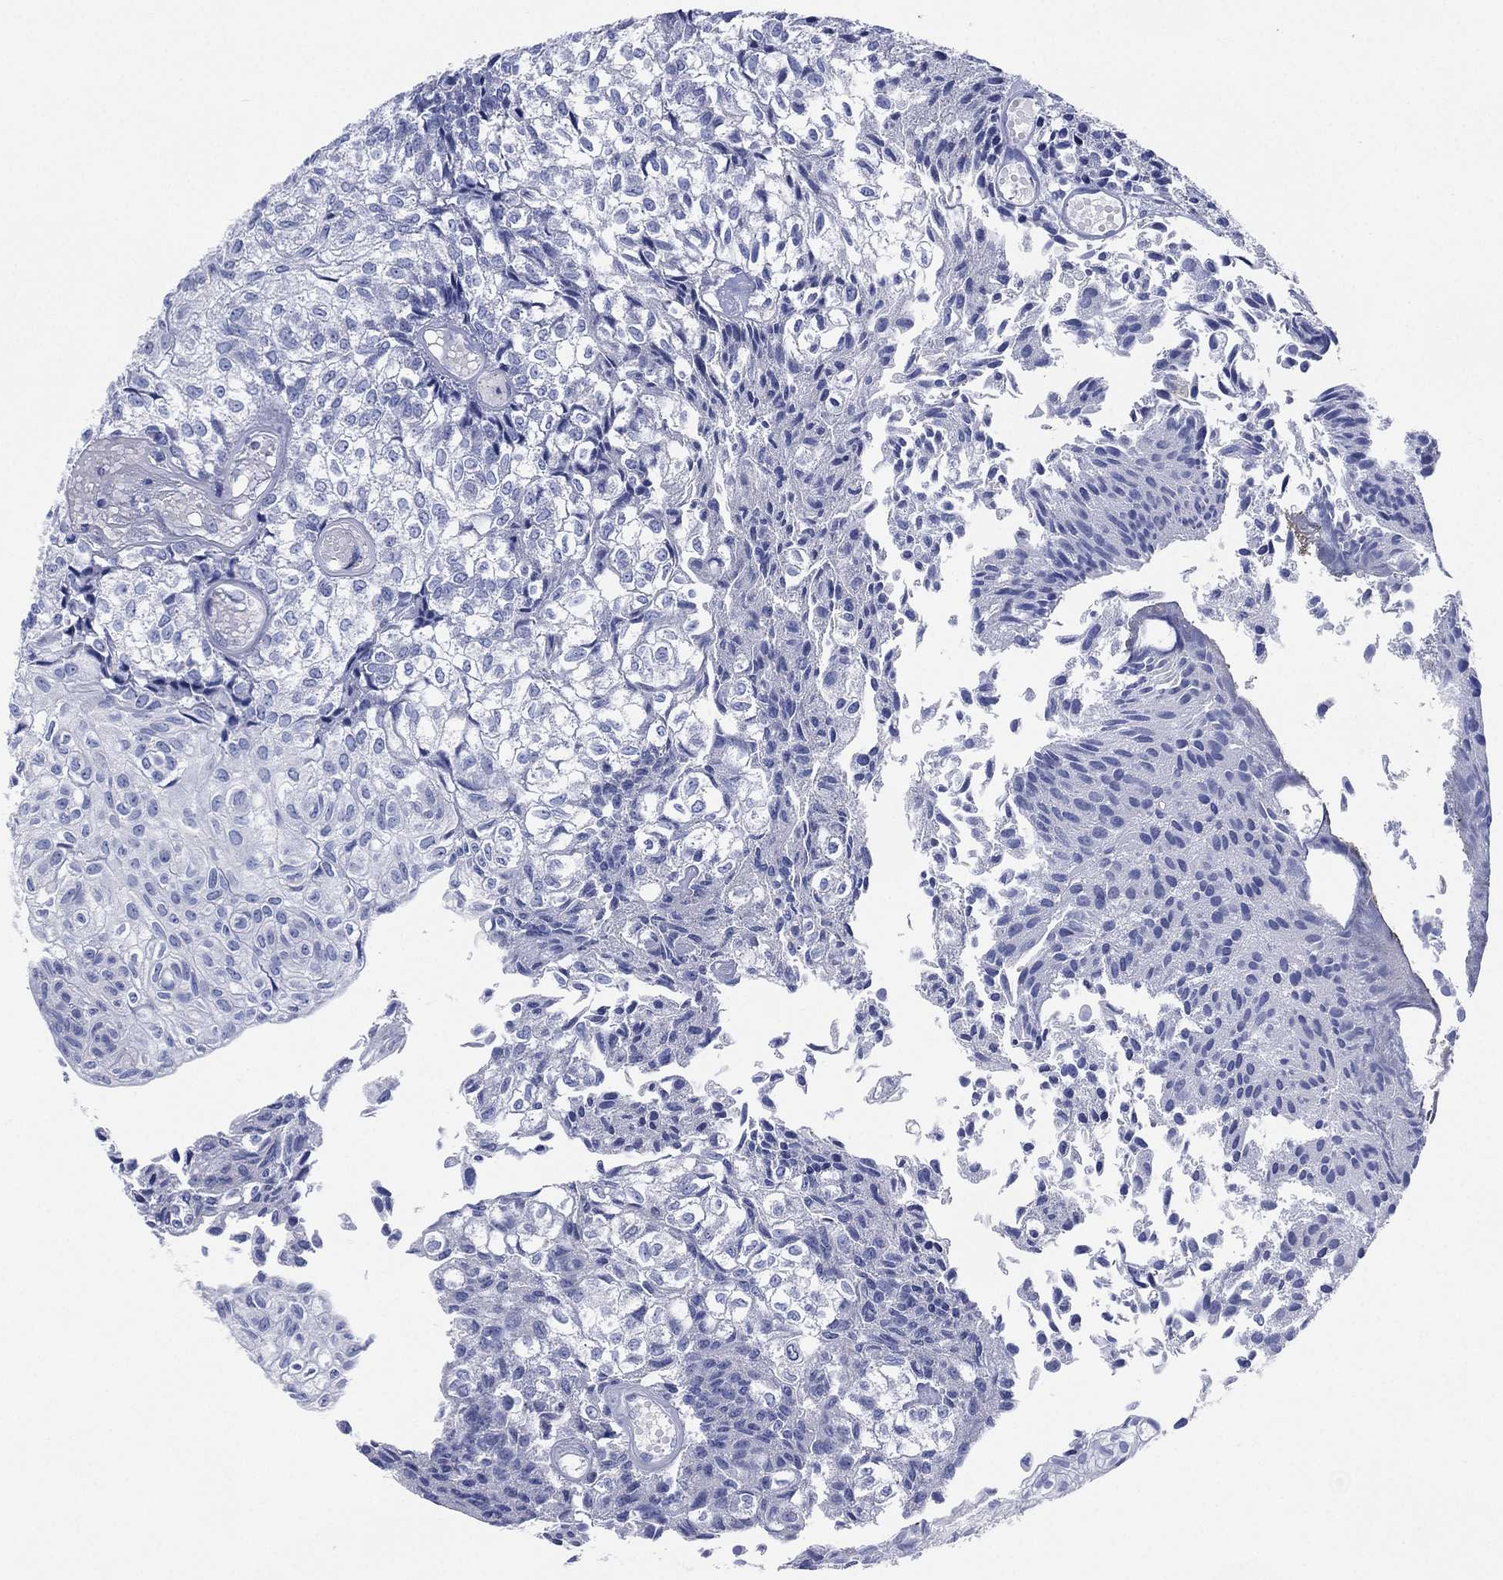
{"staining": {"intensity": "negative", "quantity": "none", "location": "none"}, "tissue": "urothelial cancer", "cell_type": "Tumor cells", "image_type": "cancer", "snomed": [{"axis": "morphology", "description": "Urothelial carcinoma, Low grade"}, {"axis": "topography", "description": "Urinary bladder"}], "caption": "An immunohistochemistry photomicrograph of urothelial carcinoma (low-grade) is shown. There is no staining in tumor cells of urothelial carcinoma (low-grade). (DAB (3,3'-diaminobenzidine) immunohistochemistry visualized using brightfield microscopy, high magnification).", "gene": "CHRNA3", "patient": {"sex": "male", "age": 89}}